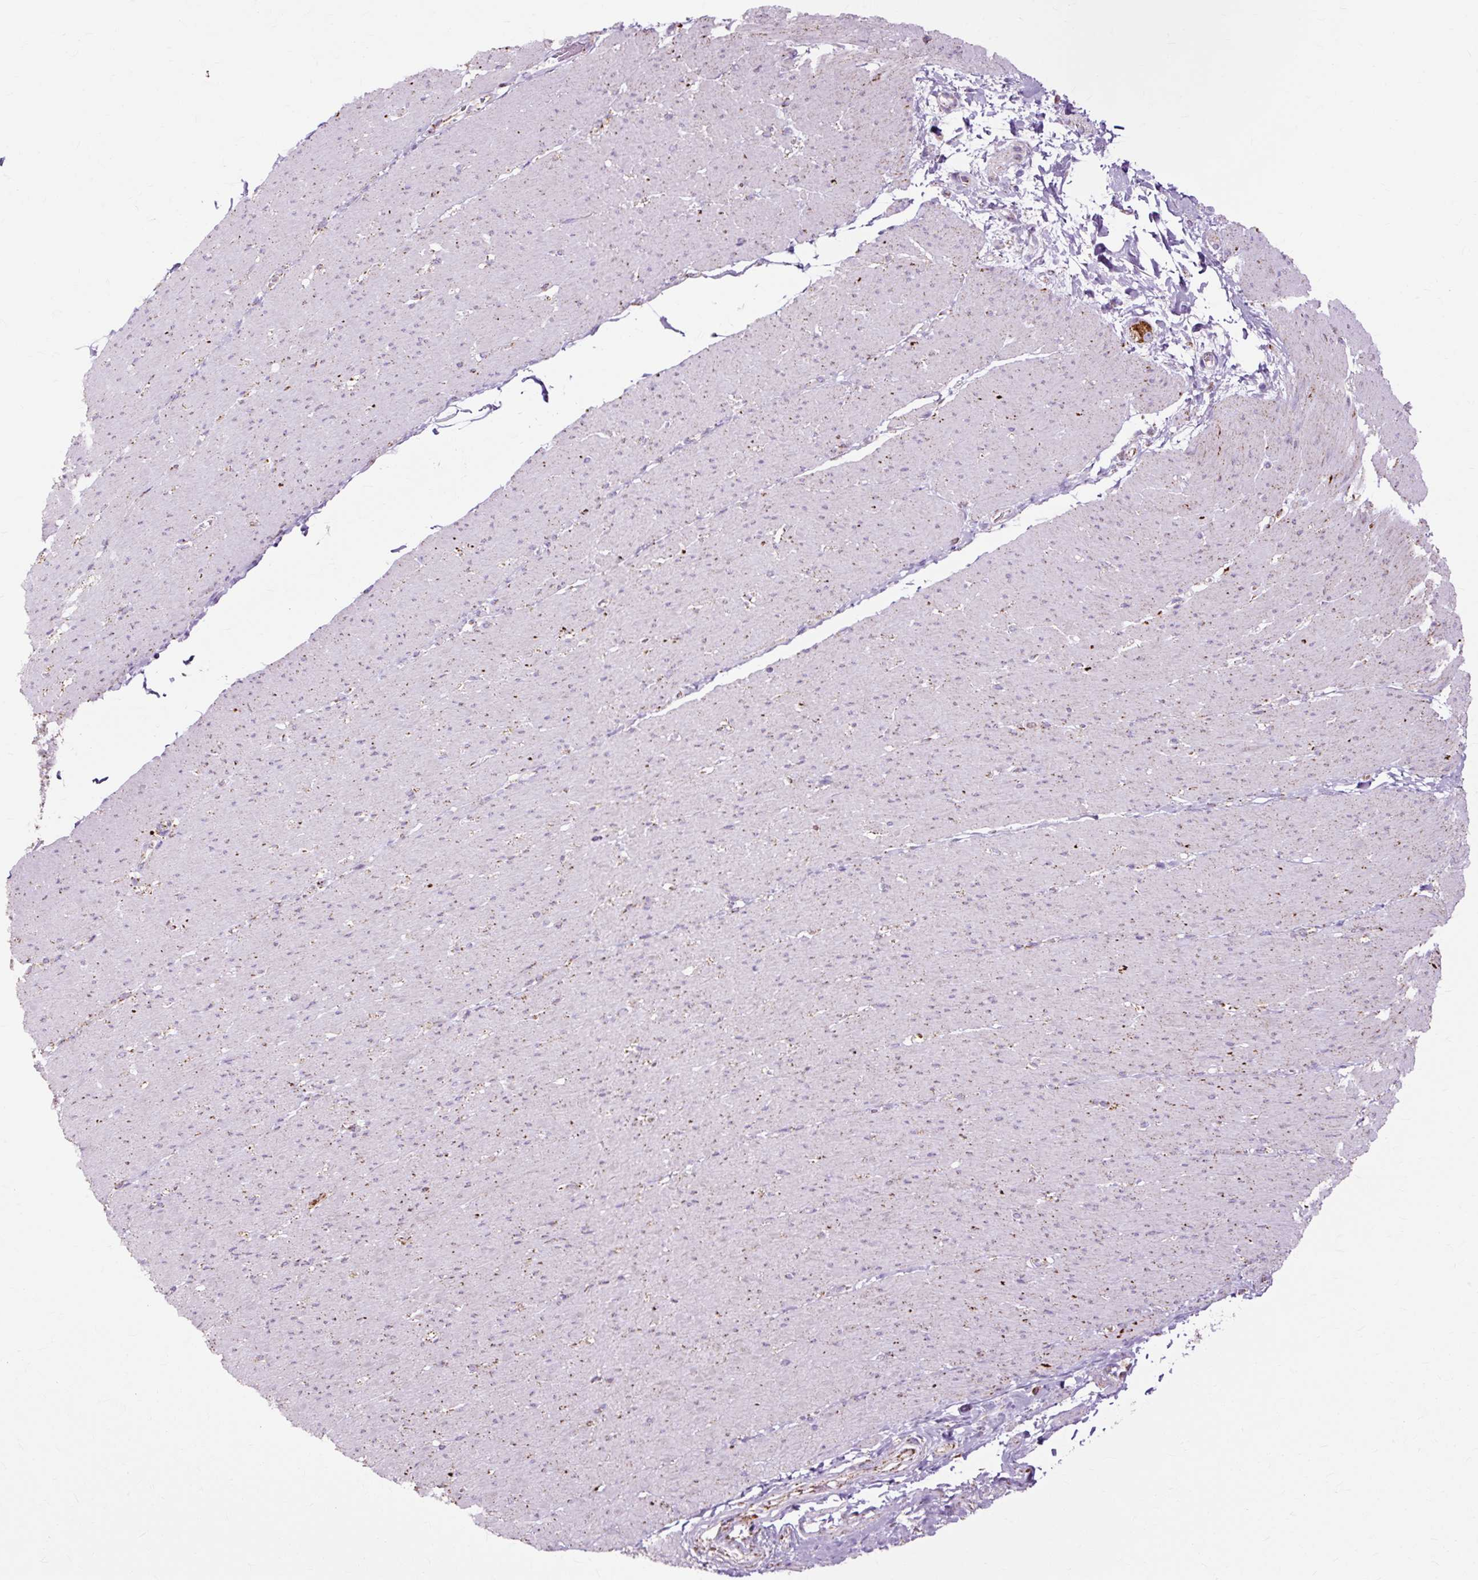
{"staining": {"intensity": "moderate", "quantity": "<25%", "location": "cytoplasmic/membranous"}, "tissue": "smooth muscle", "cell_type": "Smooth muscle cells", "image_type": "normal", "snomed": [{"axis": "morphology", "description": "Normal tissue, NOS"}, {"axis": "topography", "description": "Smooth muscle"}, {"axis": "topography", "description": "Rectum"}], "caption": "The immunohistochemical stain labels moderate cytoplasmic/membranous staining in smooth muscle cells of normal smooth muscle. (brown staining indicates protein expression, while blue staining denotes nuclei).", "gene": "DLAT", "patient": {"sex": "male", "age": 53}}